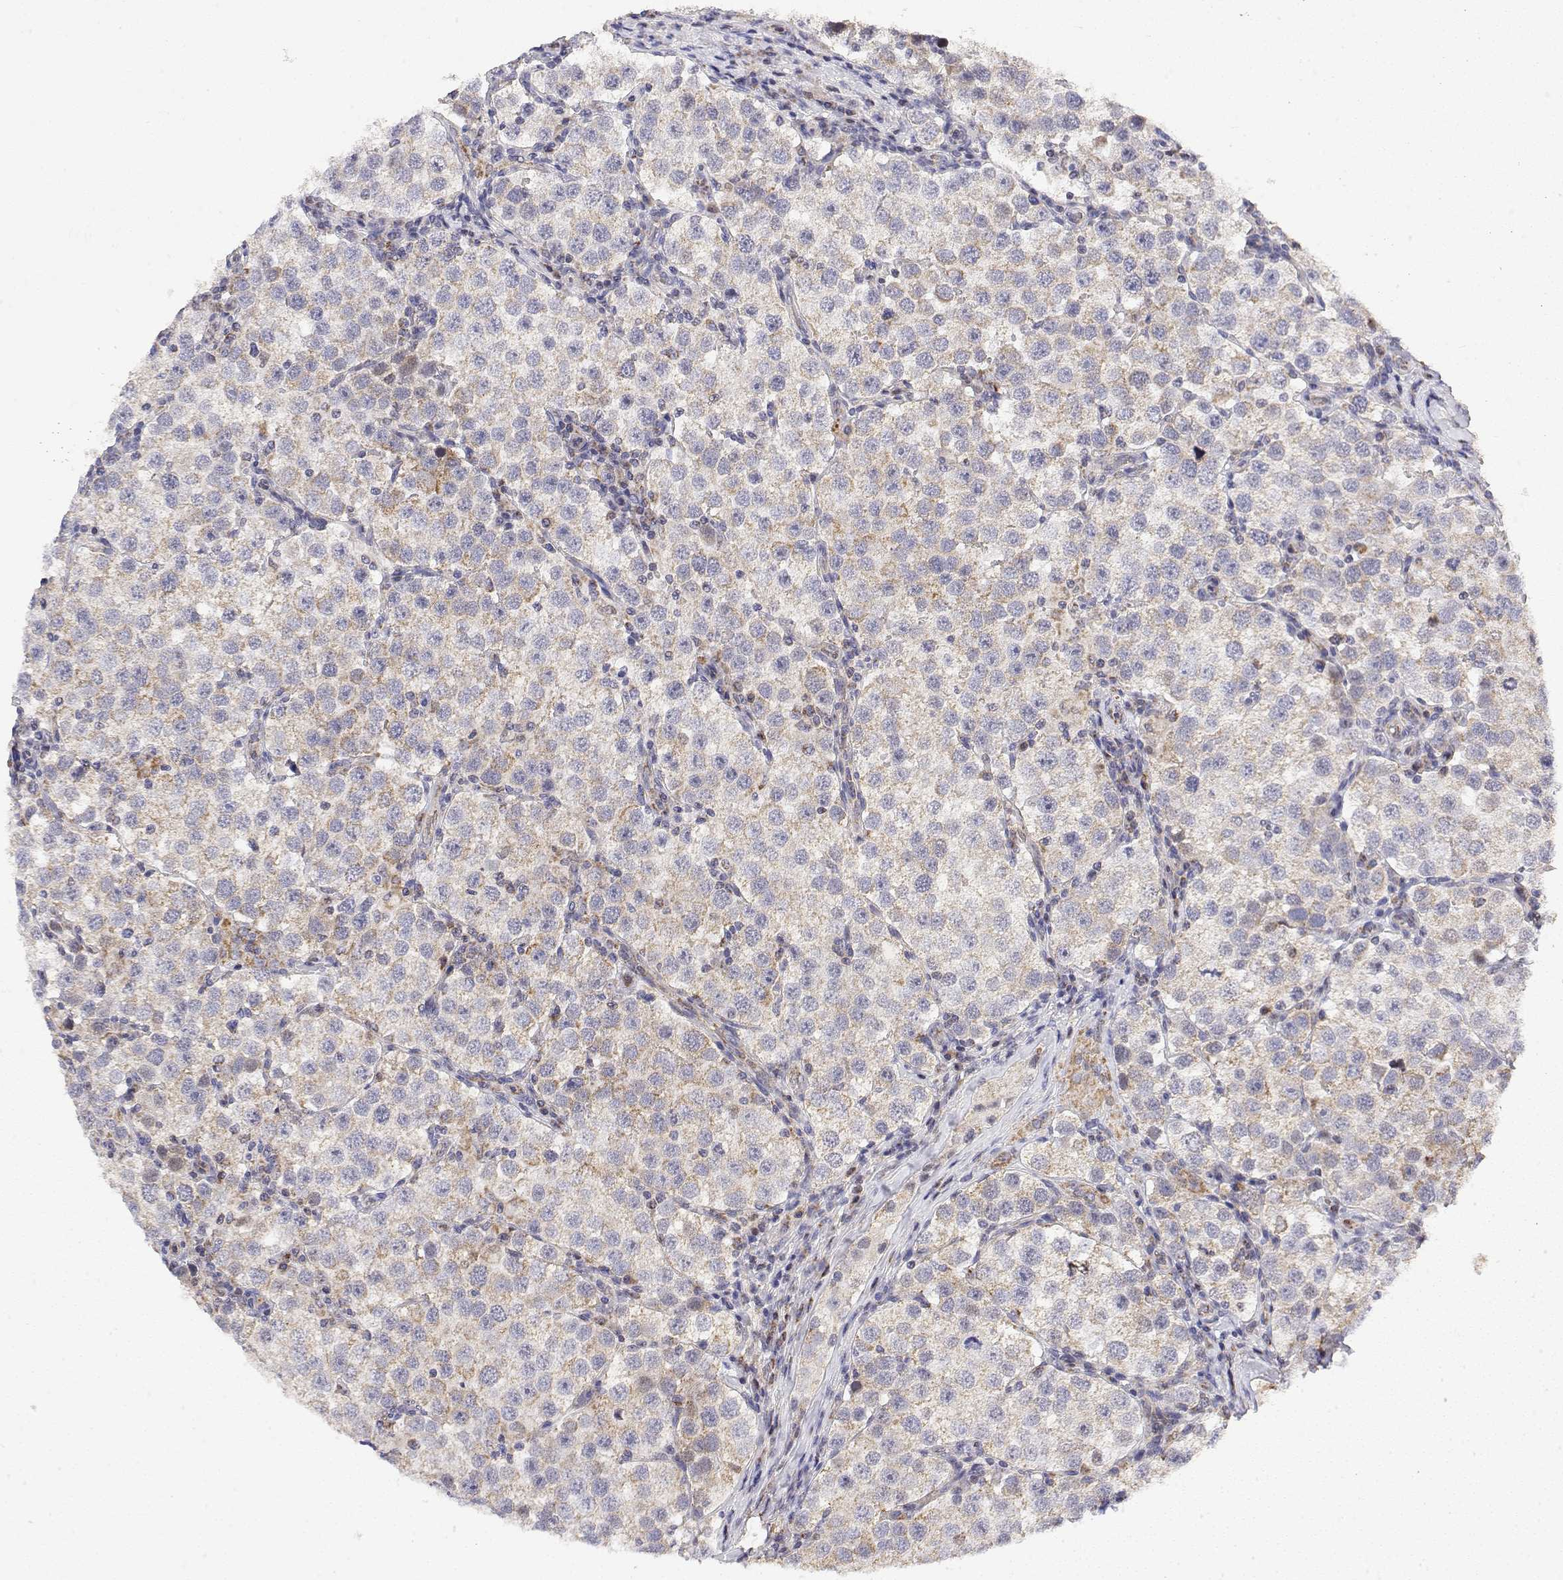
{"staining": {"intensity": "weak", "quantity": "<25%", "location": "cytoplasmic/membranous"}, "tissue": "testis cancer", "cell_type": "Tumor cells", "image_type": "cancer", "snomed": [{"axis": "morphology", "description": "Seminoma, NOS"}, {"axis": "topography", "description": "Testis"}], "caption": "Human testis seminoma stained for a protein using immunohistochemistry demonstrates no positivity in tumor cells.", "gene": "GADD45GIP1", "patient": {"sex": "male", "age": 37}}